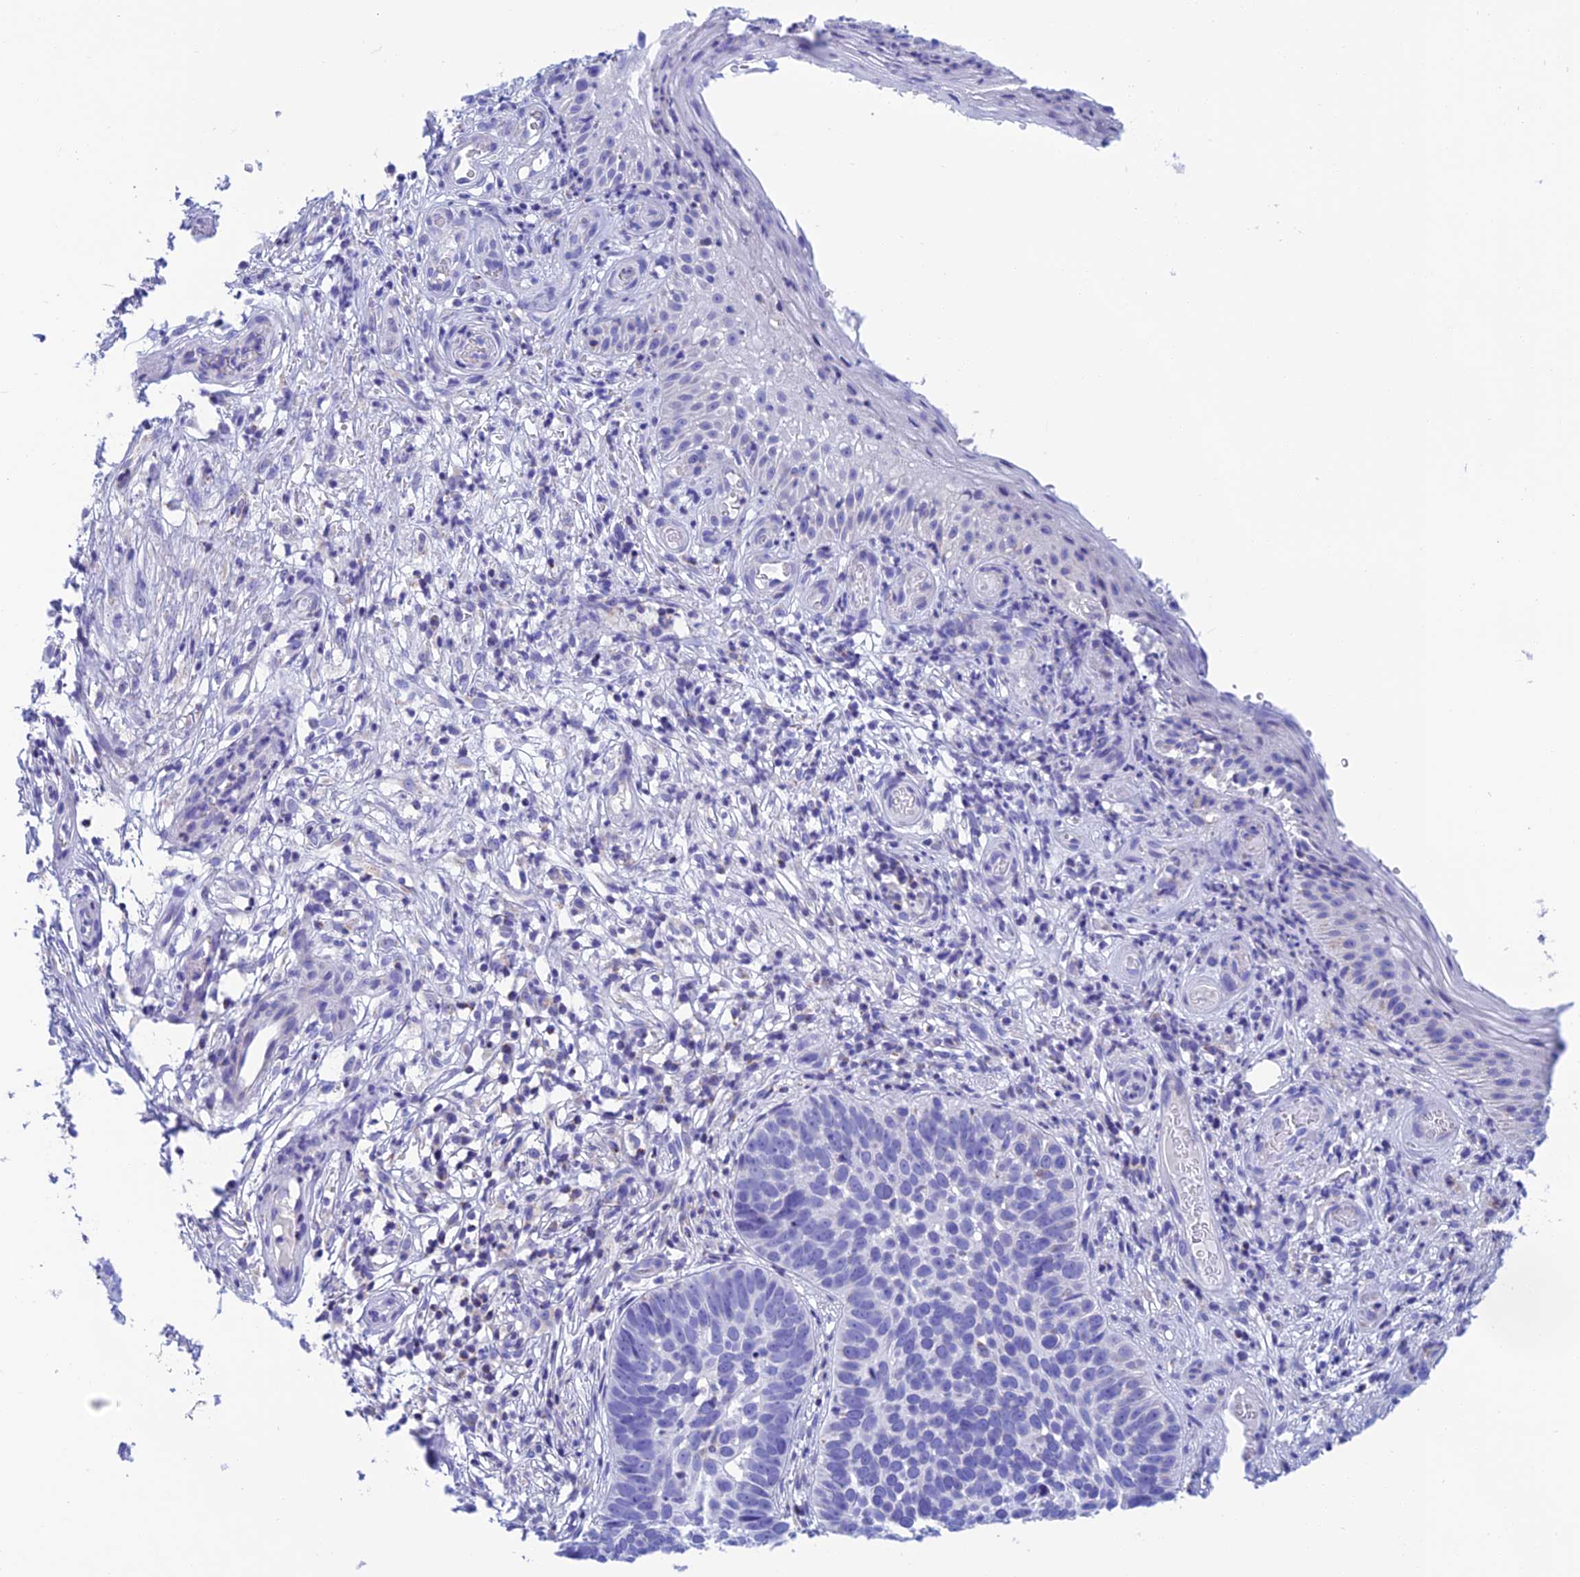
{"staining": {"intensity": "negative", "quantity": "none", "location": "none"}, "tissue": "skin cancer", "cell_type": "Tumor cells", "image_type": "cancer", "snomed": [{"axis": "morphology", "description": "Basal cell carcinoma"}, {"axis": "topography", "description": "Skin"}], "caption": "There is no significant expression in tumor cells of skin basal cell carcinoma. The staining is performed using DAB brown chromogen with nuclei counter-stained in using hematoxylin.", "gene": "NXPE4", "patient": {"sex": "male", "age": 89}}